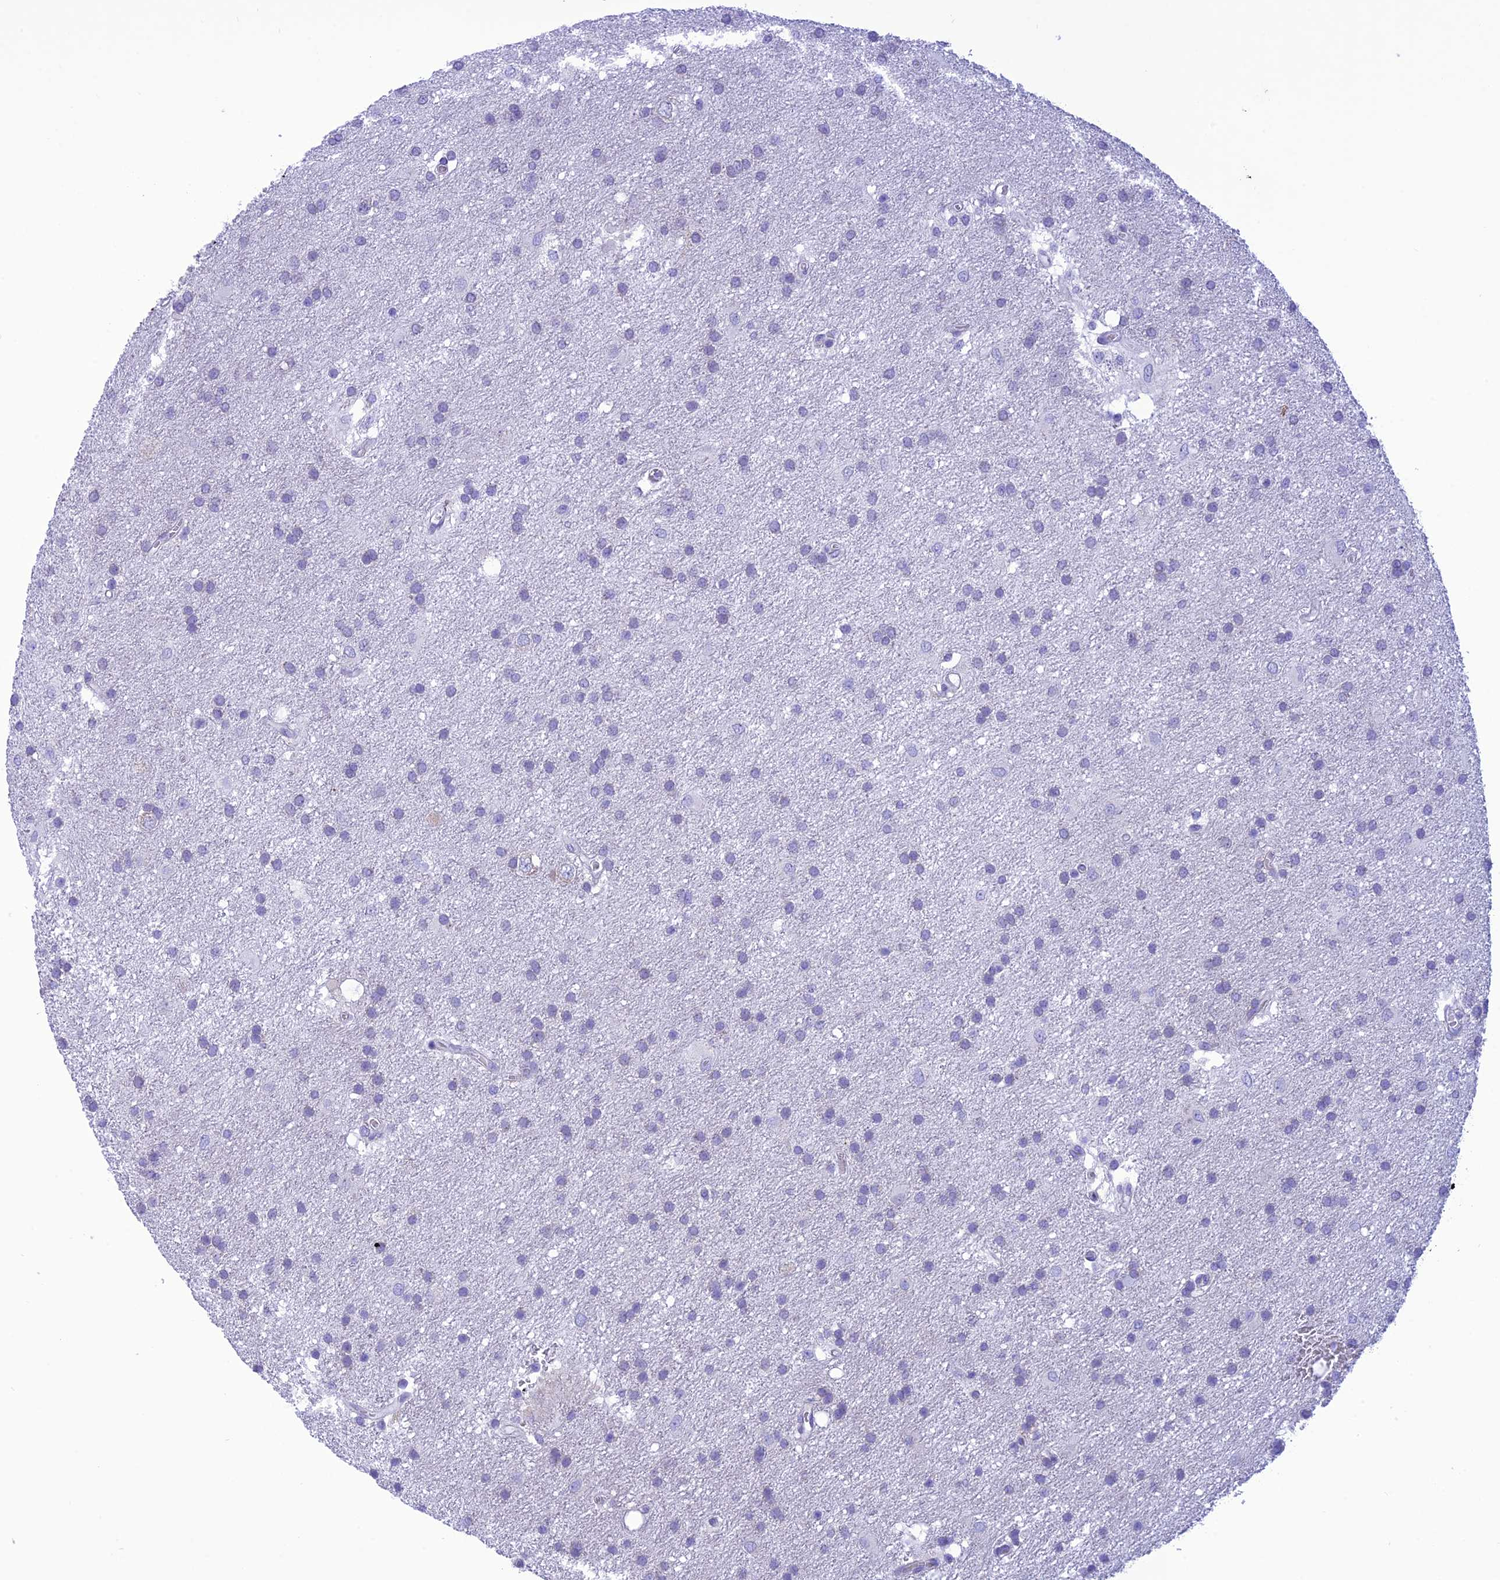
{"staining": {"intensity": "negative", "quantity": "none", "location": "none"}, "tissue": "glioma", "cell_type": "Tumor cells", "image_type": "cancer", "snomed": [{"axis": "morphology", "description": "Glioma, malignant, Low grade"}, {"axis": "topography", "description": "Brain"}], "caption": "There is no significant staining in tumor cells of low-grade glioma (malignant).", "gene": "VPS52", "patient": {"sex": "male", "age": 66}}